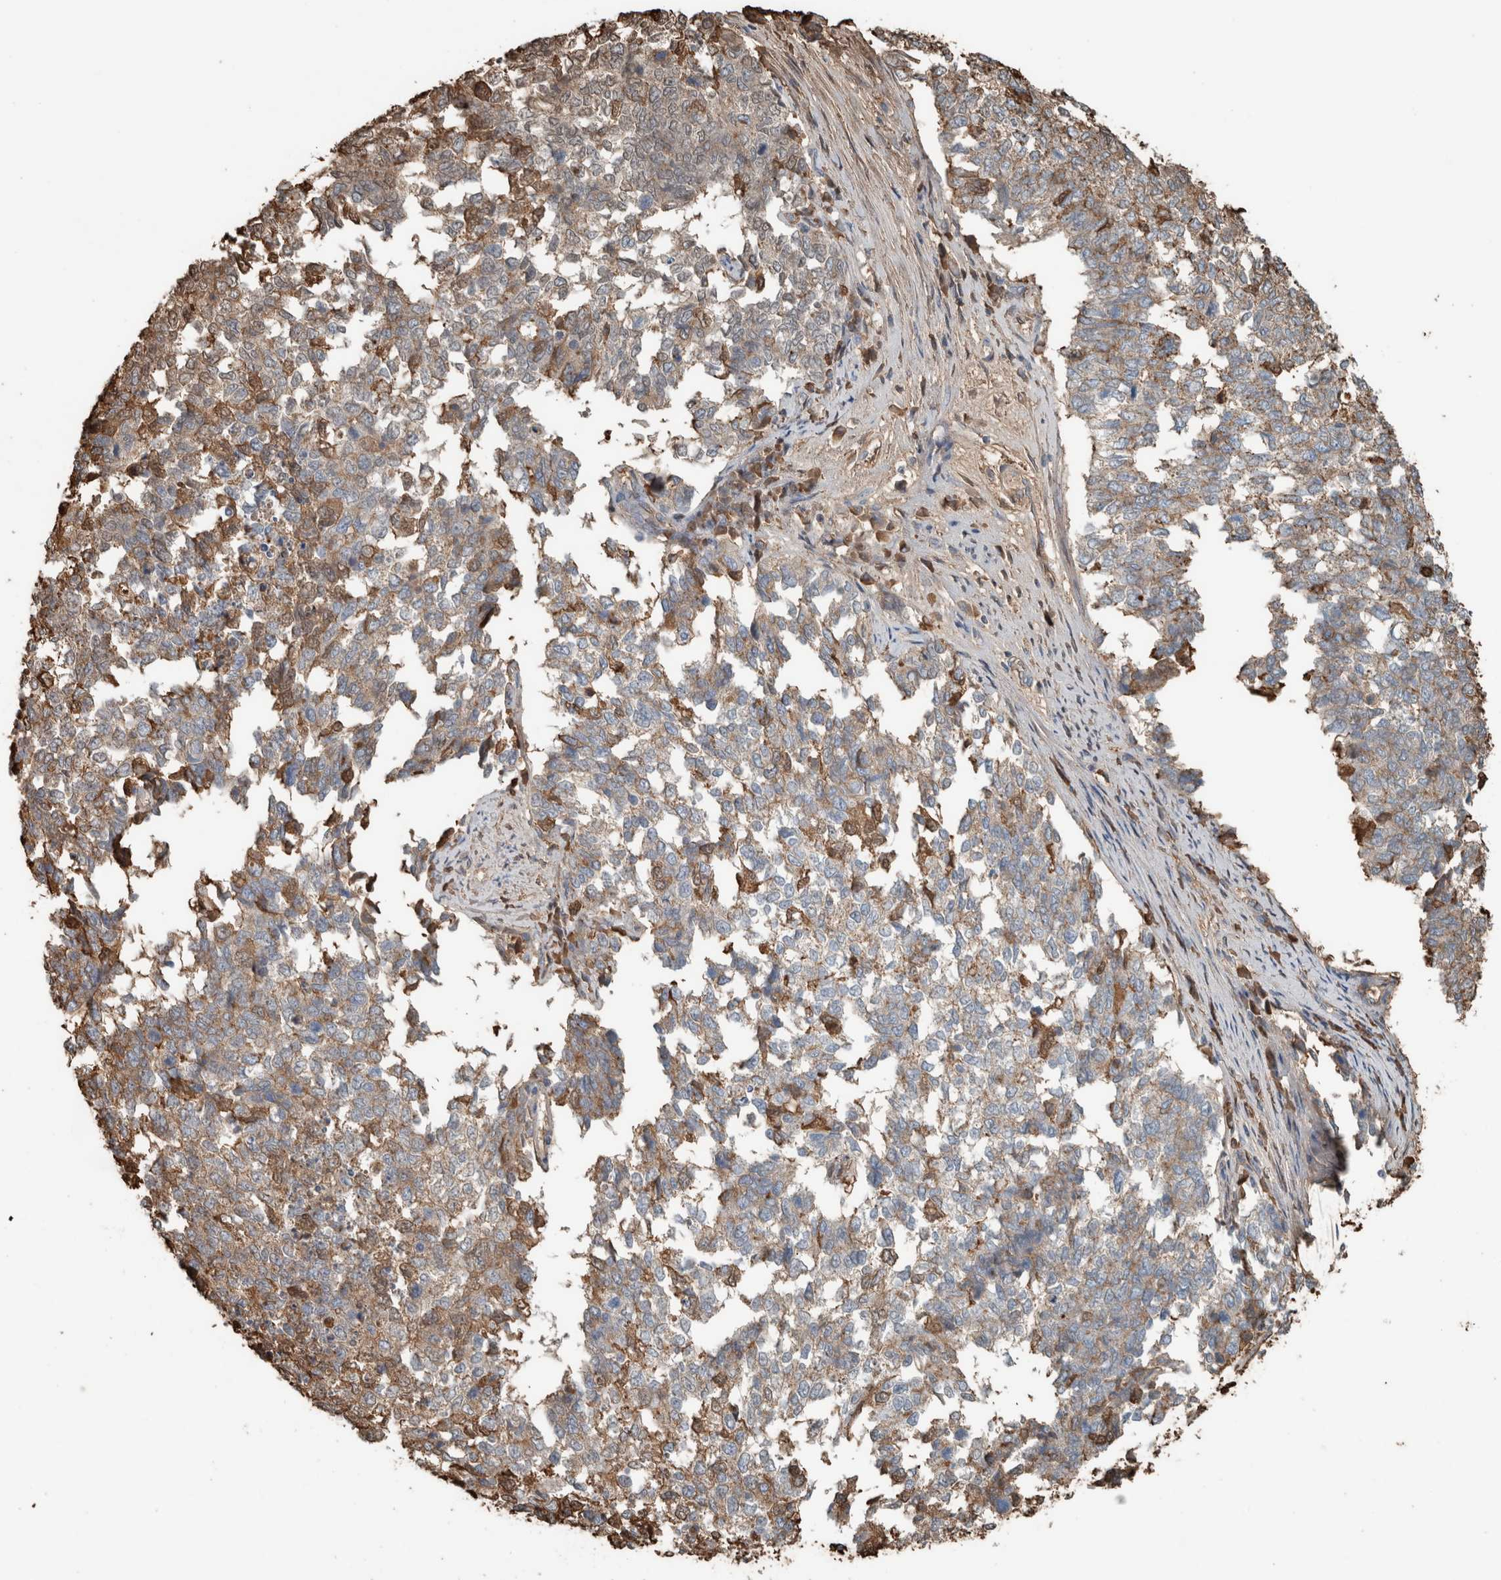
{"staining": {"intensity": "weak", "quantity": "25%-75%", "location": "cytoplasmic/membranous"}, "tissue": "cervical cancer", "cell_type": "Tumor cells", "image_type": "cancer", "snomed": [{"axis": "morphology", "description": "Squamous cell carcinoma, NOS"}, {"axis": "topography", "description": "Cervix"}], "caption": "Immunohistochemical staining of human cervical squamous cell carcinoma demonstrates weak cytoplasmic/membranous protein positivity in about 25%-75% of tumor cells.", "gene": "USP34", "patient": {"sex": "female", "age": 63}}